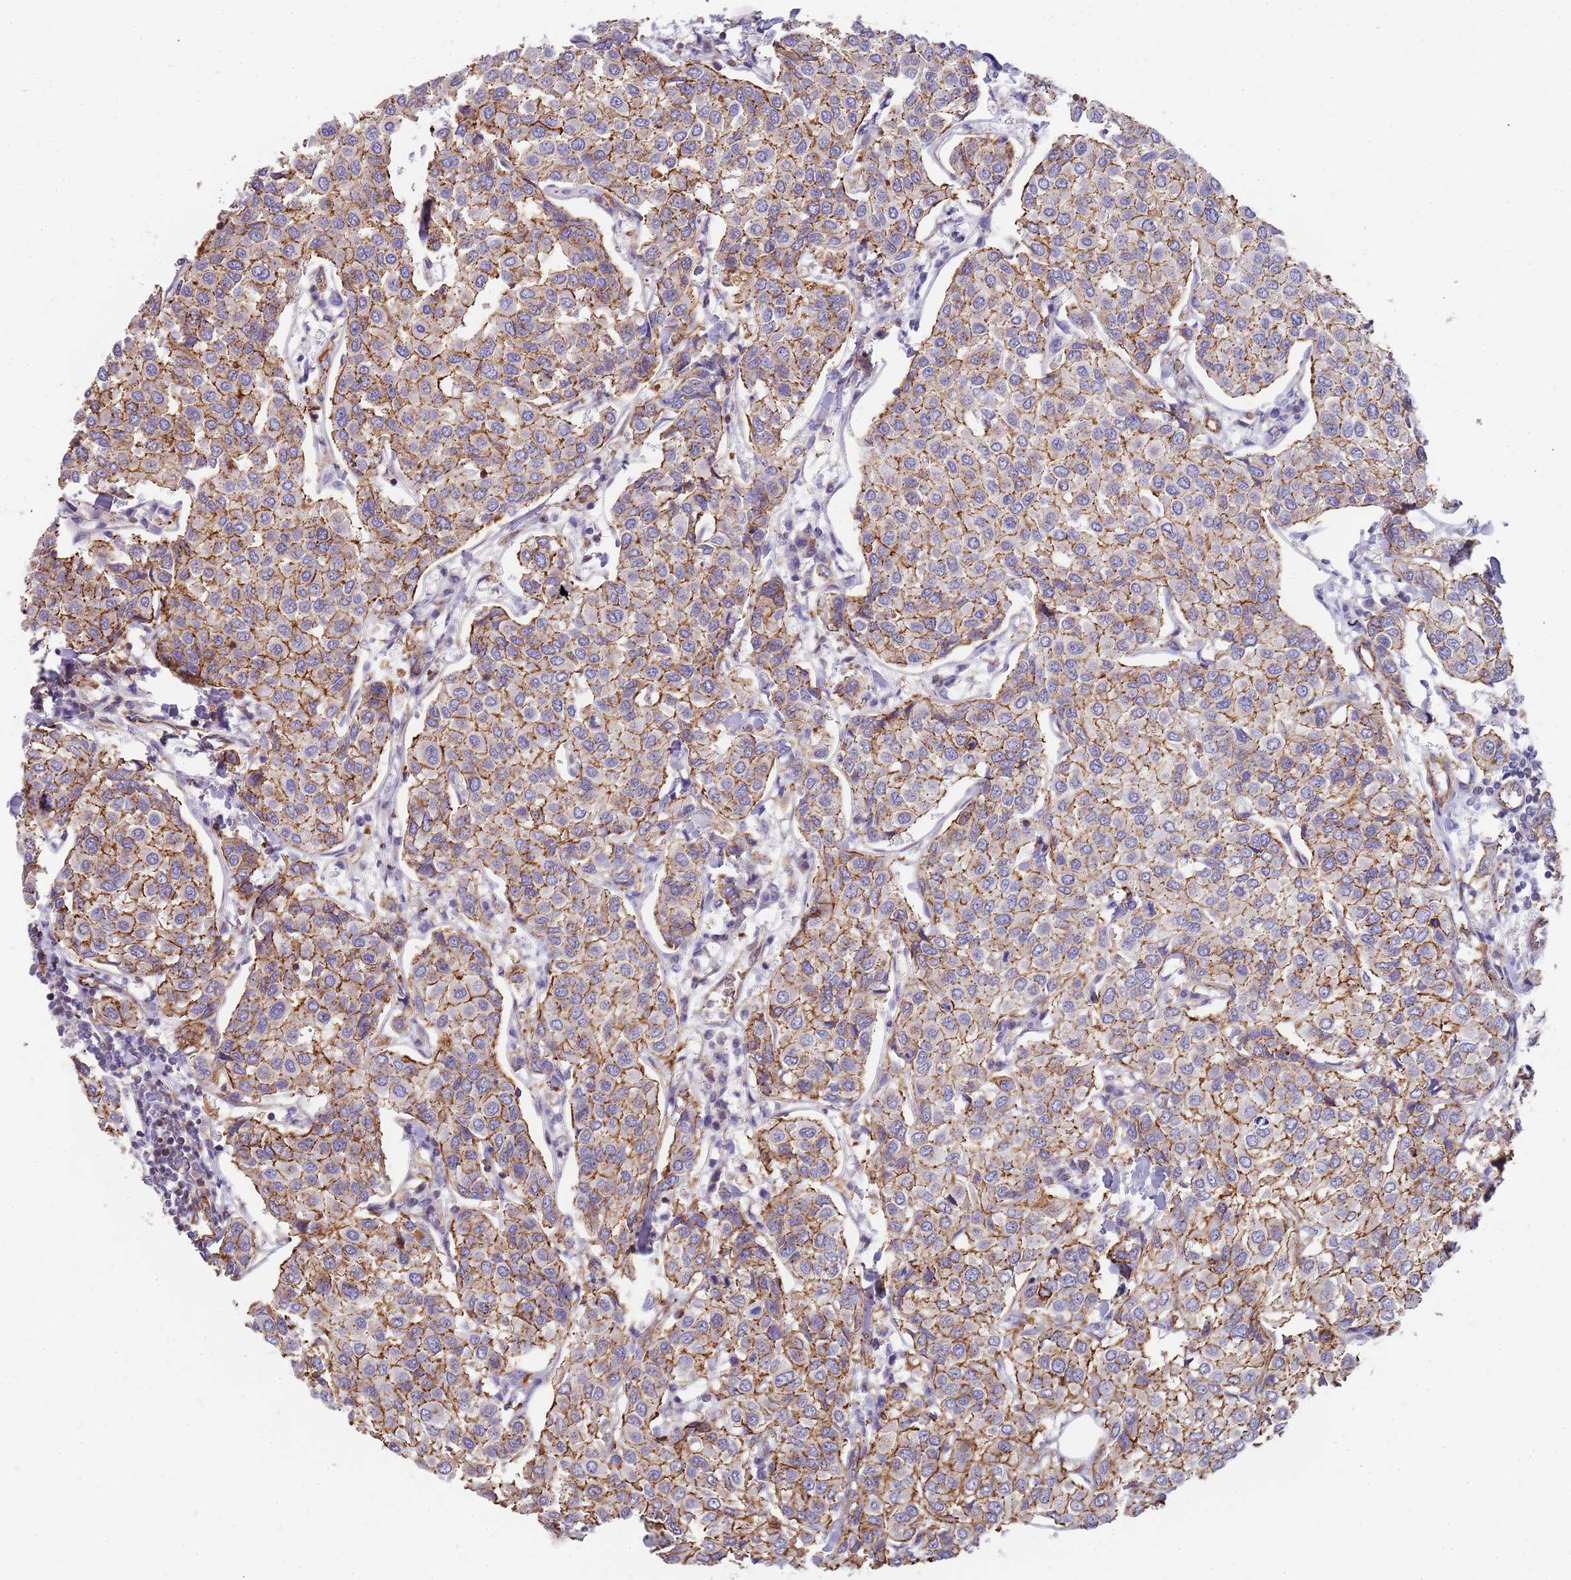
{"staining": {"intensity": "moderate", "quantity": ">75%", "location": "cytoplasmic/membranous"}, "tissue": "breast cancer", "cell_type": "Tumor cells", "image_type": "cancer", "snomed": [{"axis": "morphology", "description": "Duct carcinoma"}, {"axis": "topography", "description": "Breast"}], "caption": "Immunohistochemical staining of breast cancer (intraductal carcinoma) exhibits medium levels of moderate cytoplasmic/membranous staining in about >75% of tumor cells.", "gene": "GFRAL", "patient": {"sex": "female", "age": 55}}